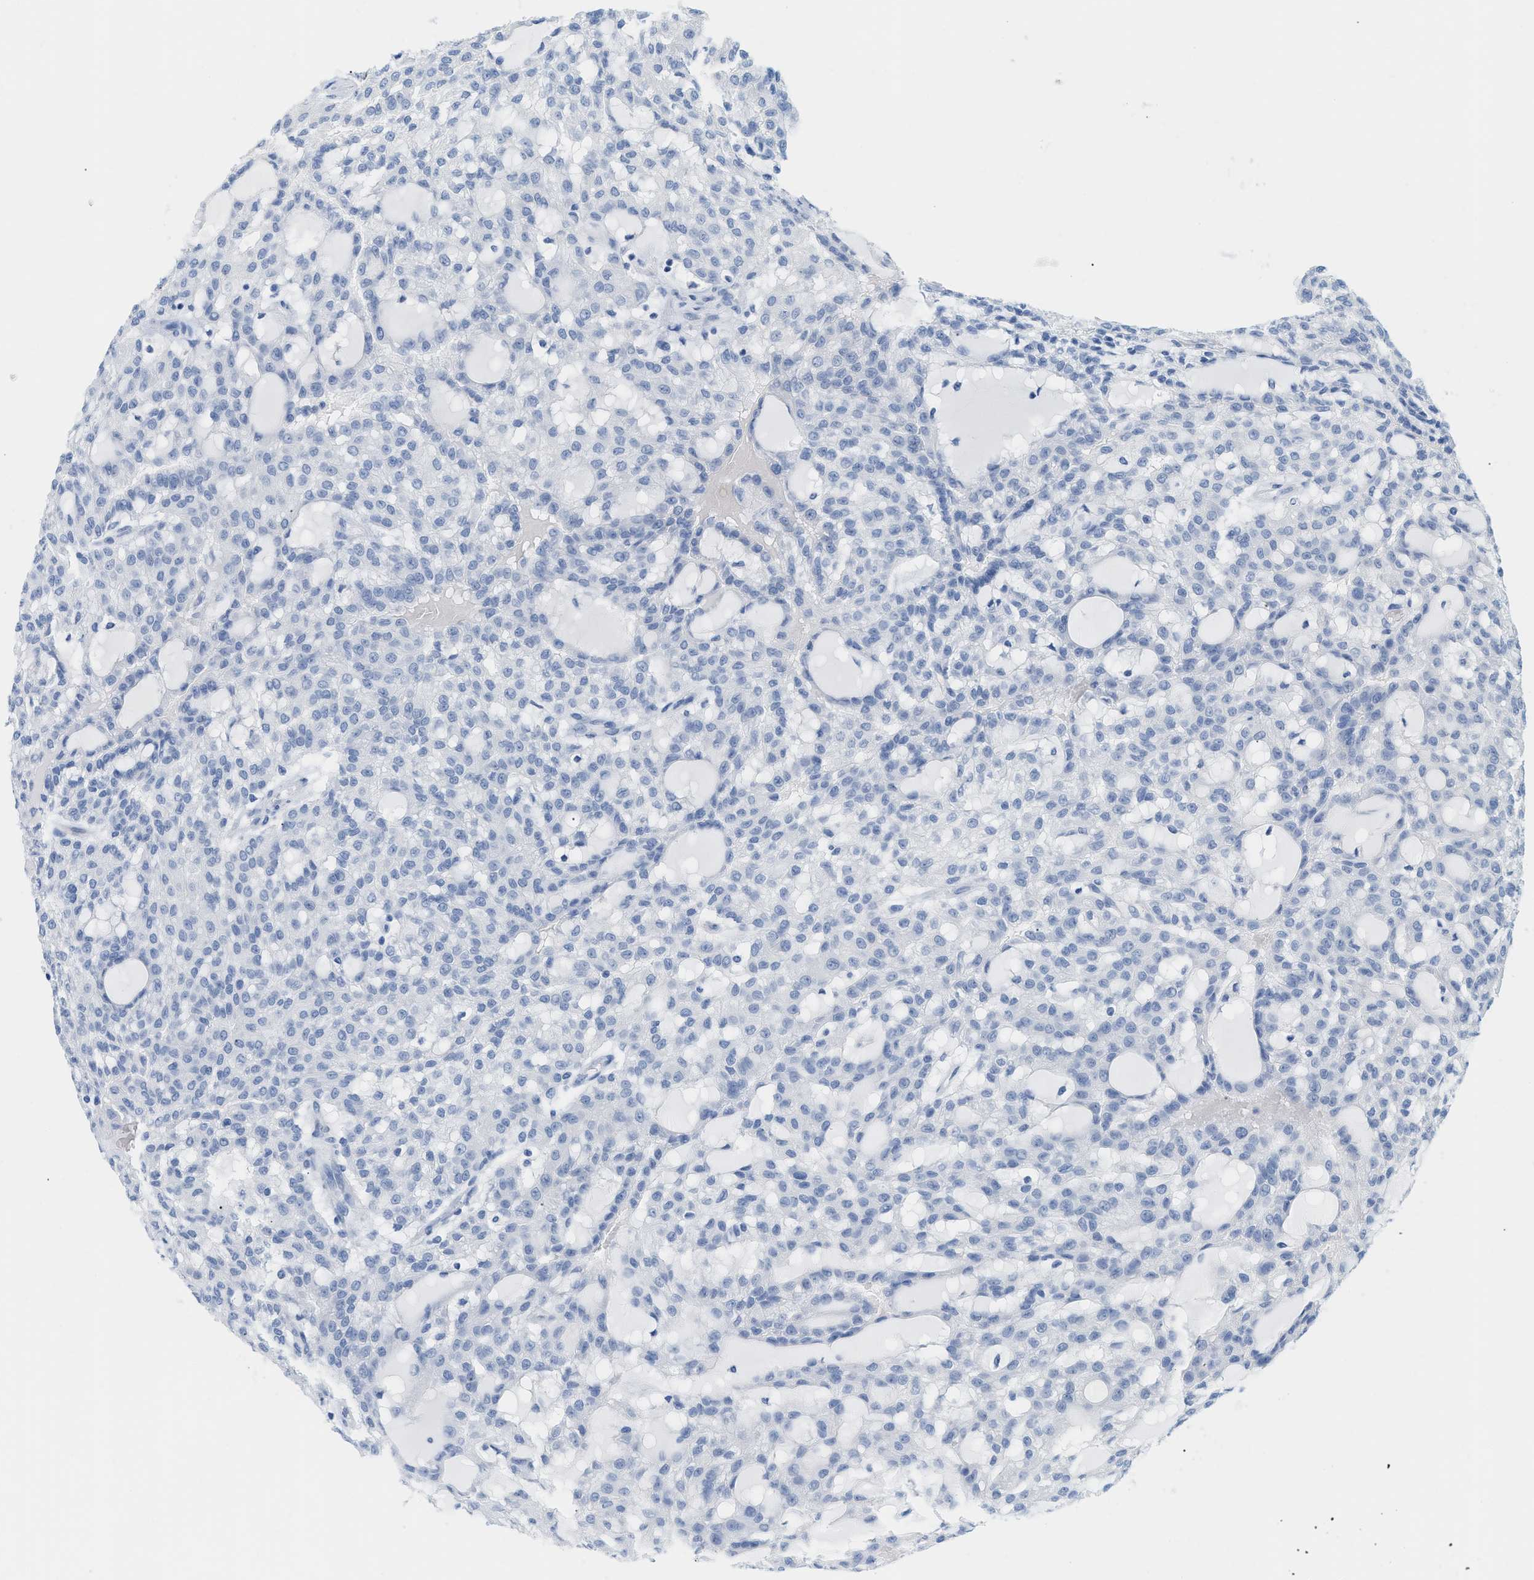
{"staining": {"intensity": "negative", "quantity": "none", "location": "none"}, "tissue": "renal cancer", "cell_type": "Tumor cells", "image_type": "cancer", "snomed": [{"axis": "morphology", "description": "Adenocarcinoma, NOS"}, {"axis": "topography", "description": "Kidney"}], "caption": "The photomicrograph exhibits no significant positivity in tumor cells of renal cancer.", "gene": "PAPPA", "patient": {"sex": "male", "age": 63}}